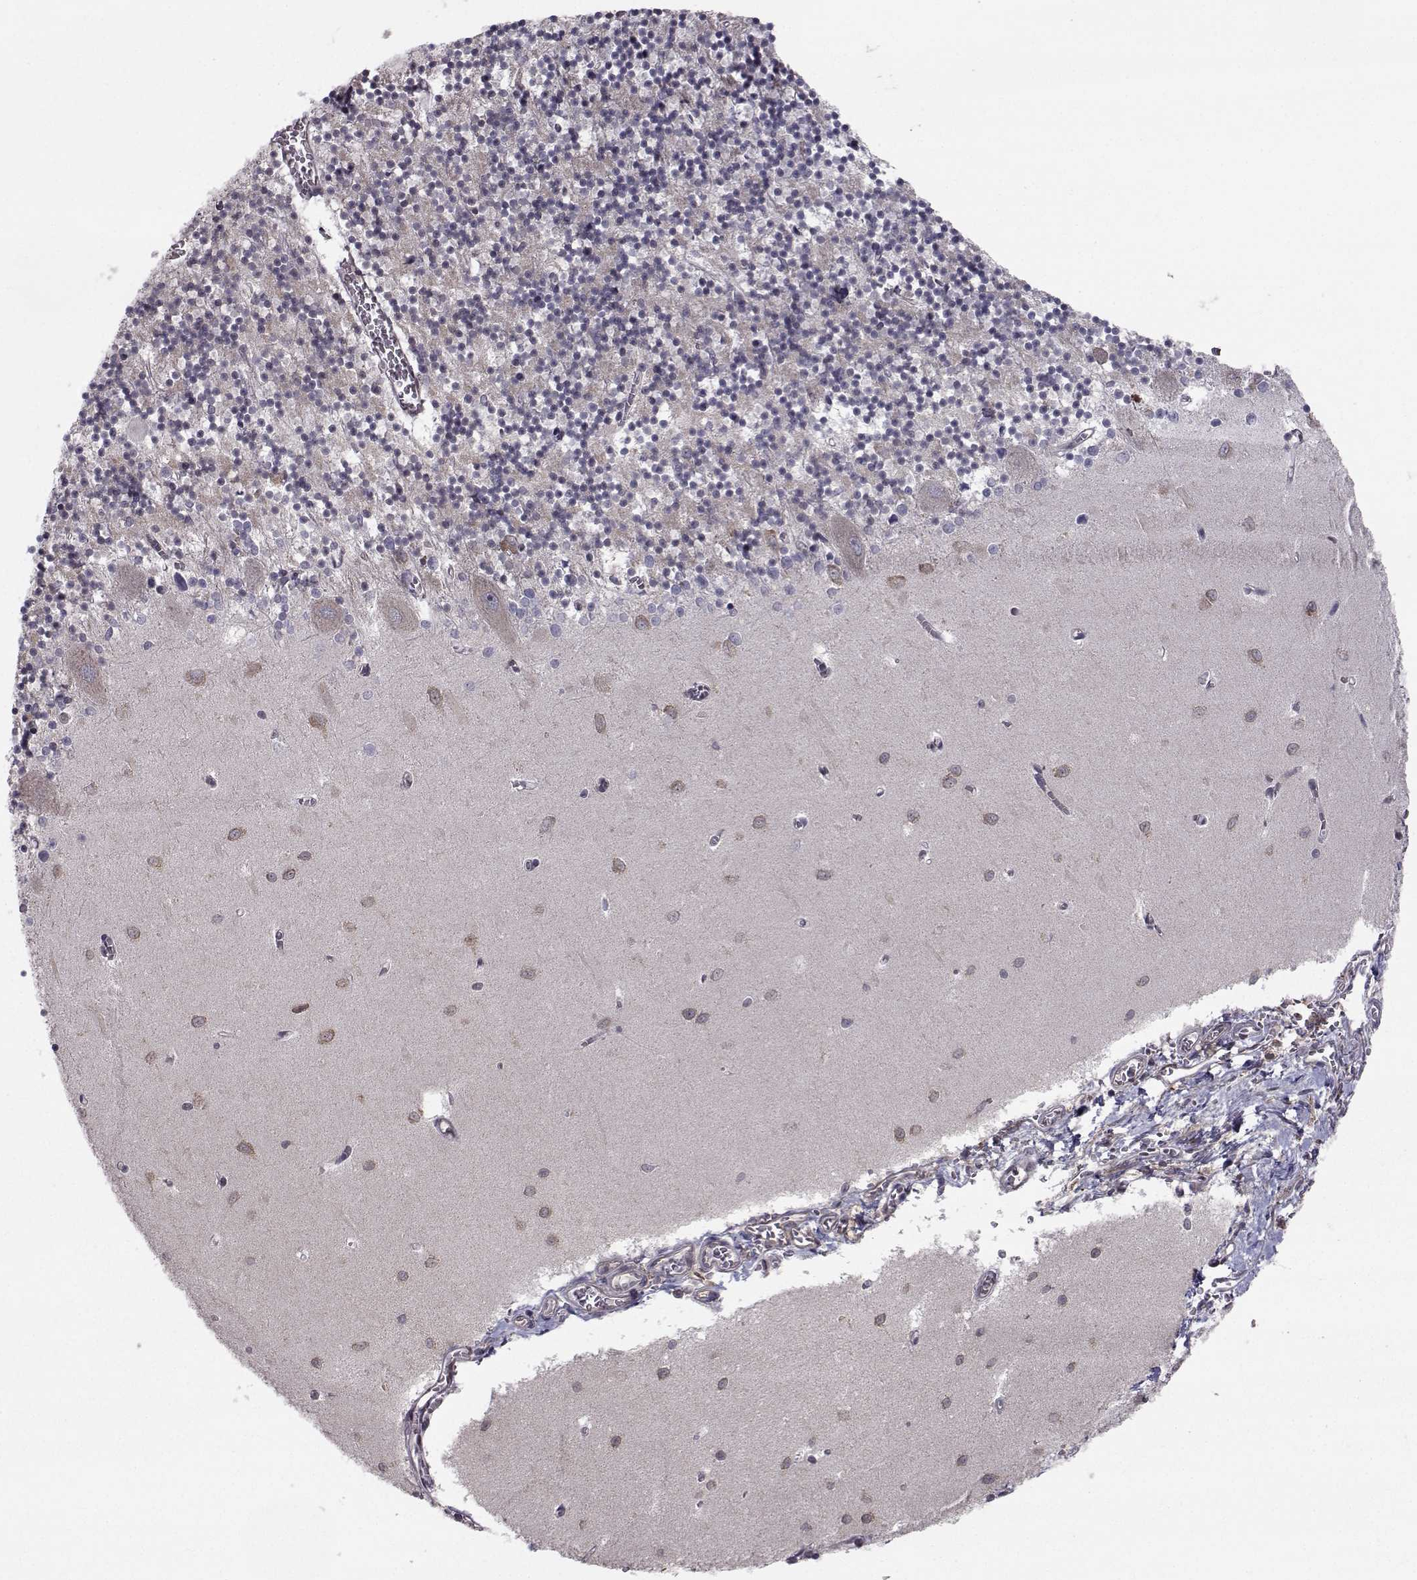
{"staining": {"intensity": "negative", "quantity": "none", "location": "none"}, "tissue": "cerebellum", "cell_type": "Cells in granular layer", "image_type": "normal", "snomed": [{"axis": "morphology", "description": "Normal tissue, NOS"}, {"axis": "topography", "description": "Cerebellum"}], "caption": "This is an immunohistochemistry (IHC) image of unremarkable cerebellum. There is no staining in cells in granular layer.", "gene": "HSP90AB1", "patient": {"sex": "female", "age": 64}}